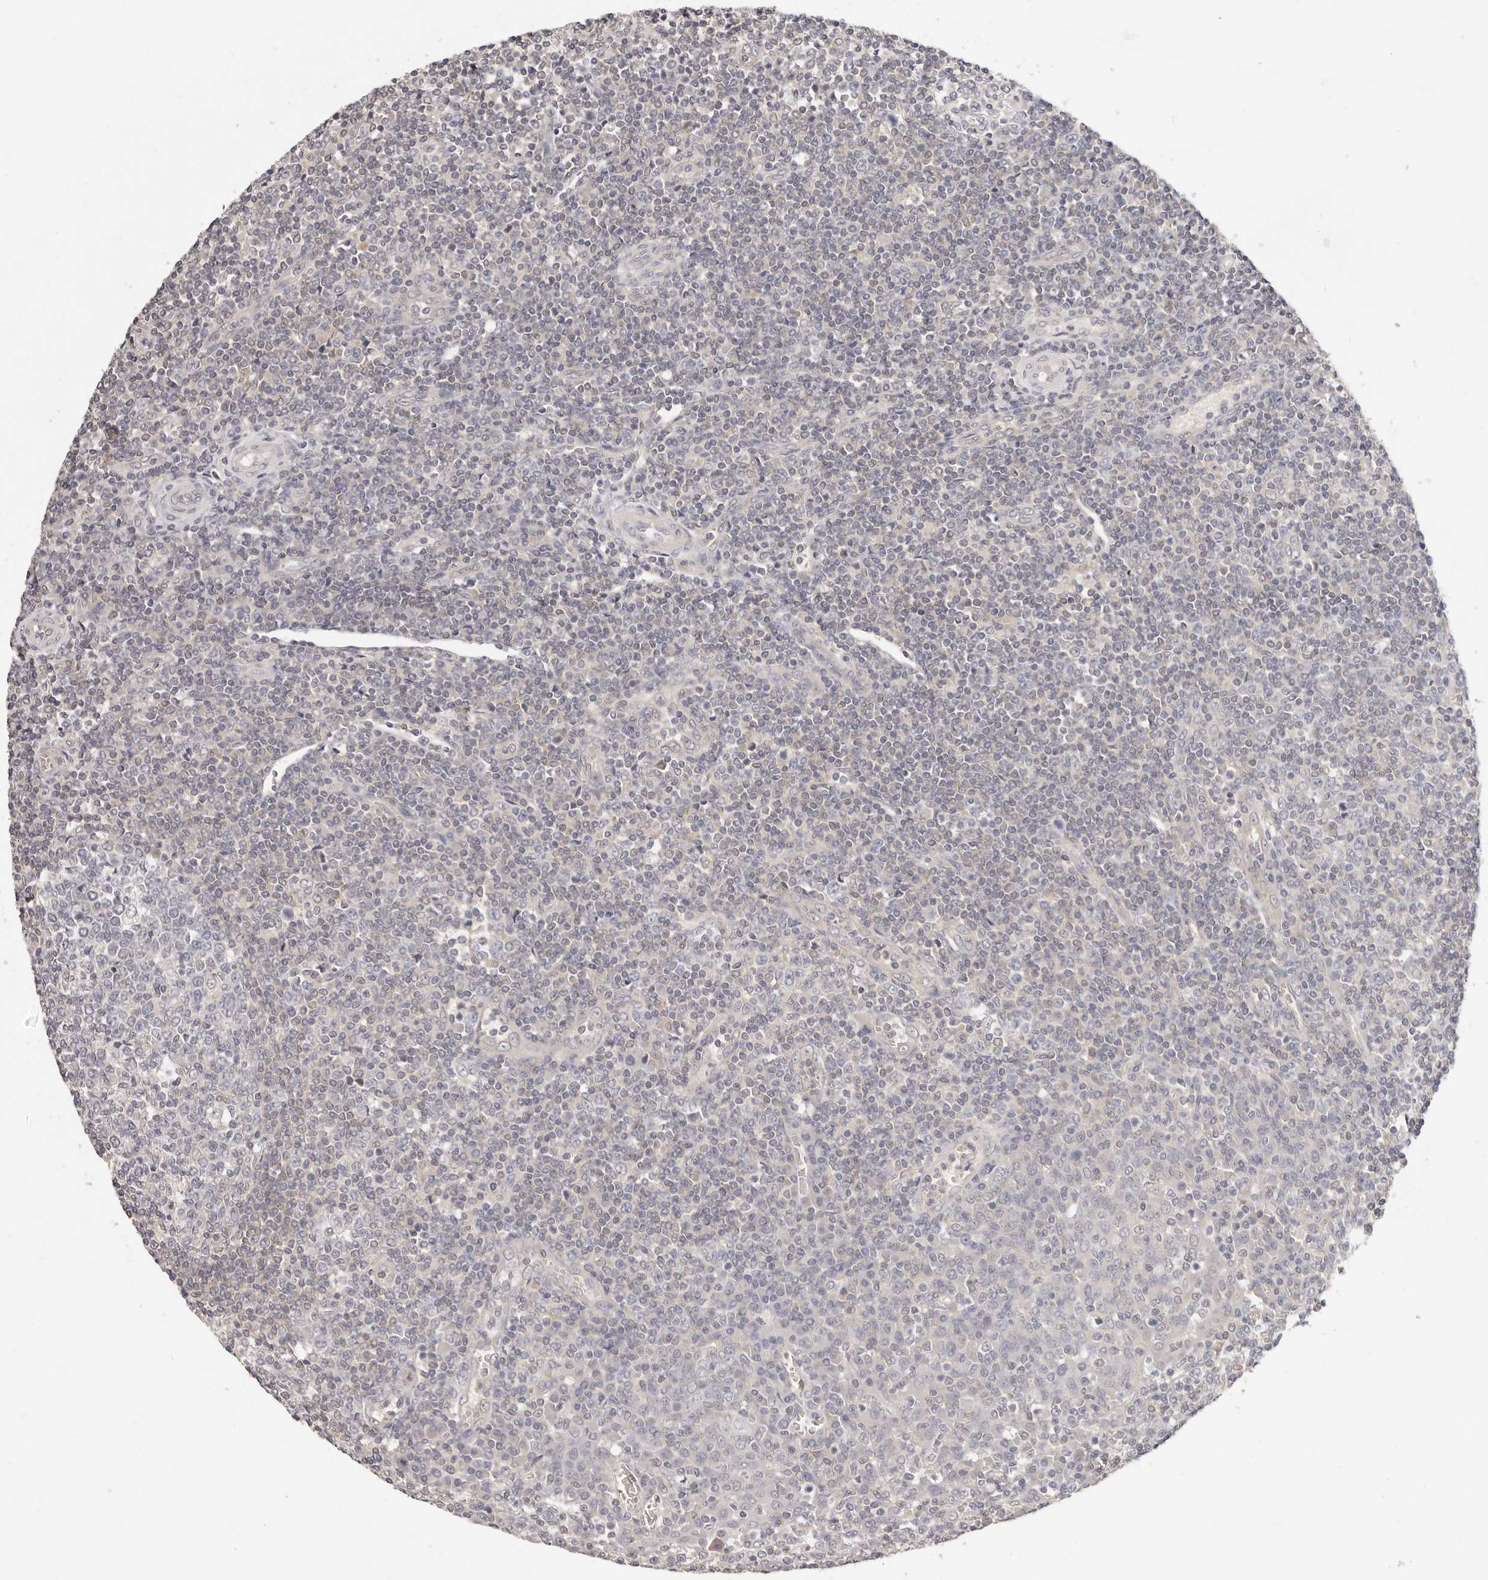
{"staining": {"intensity": "negative", "quantity": "none", "location": "none"}, "tissue": "tonsil", "cell_type": "Germinal center cells", "image_type": "normal", "snomed": [{"axis": "morphology", "description": "Normal tissue, NOS"}, {"axis": "topography", "description": "Tonsil"}], "caption": "An immunohistochemistry image of benign tonsil is shown. There is no staining in germinal center cells of tonsil.", "gene": "GGPS1", "patient": {"sex": "female", "age": 19}}